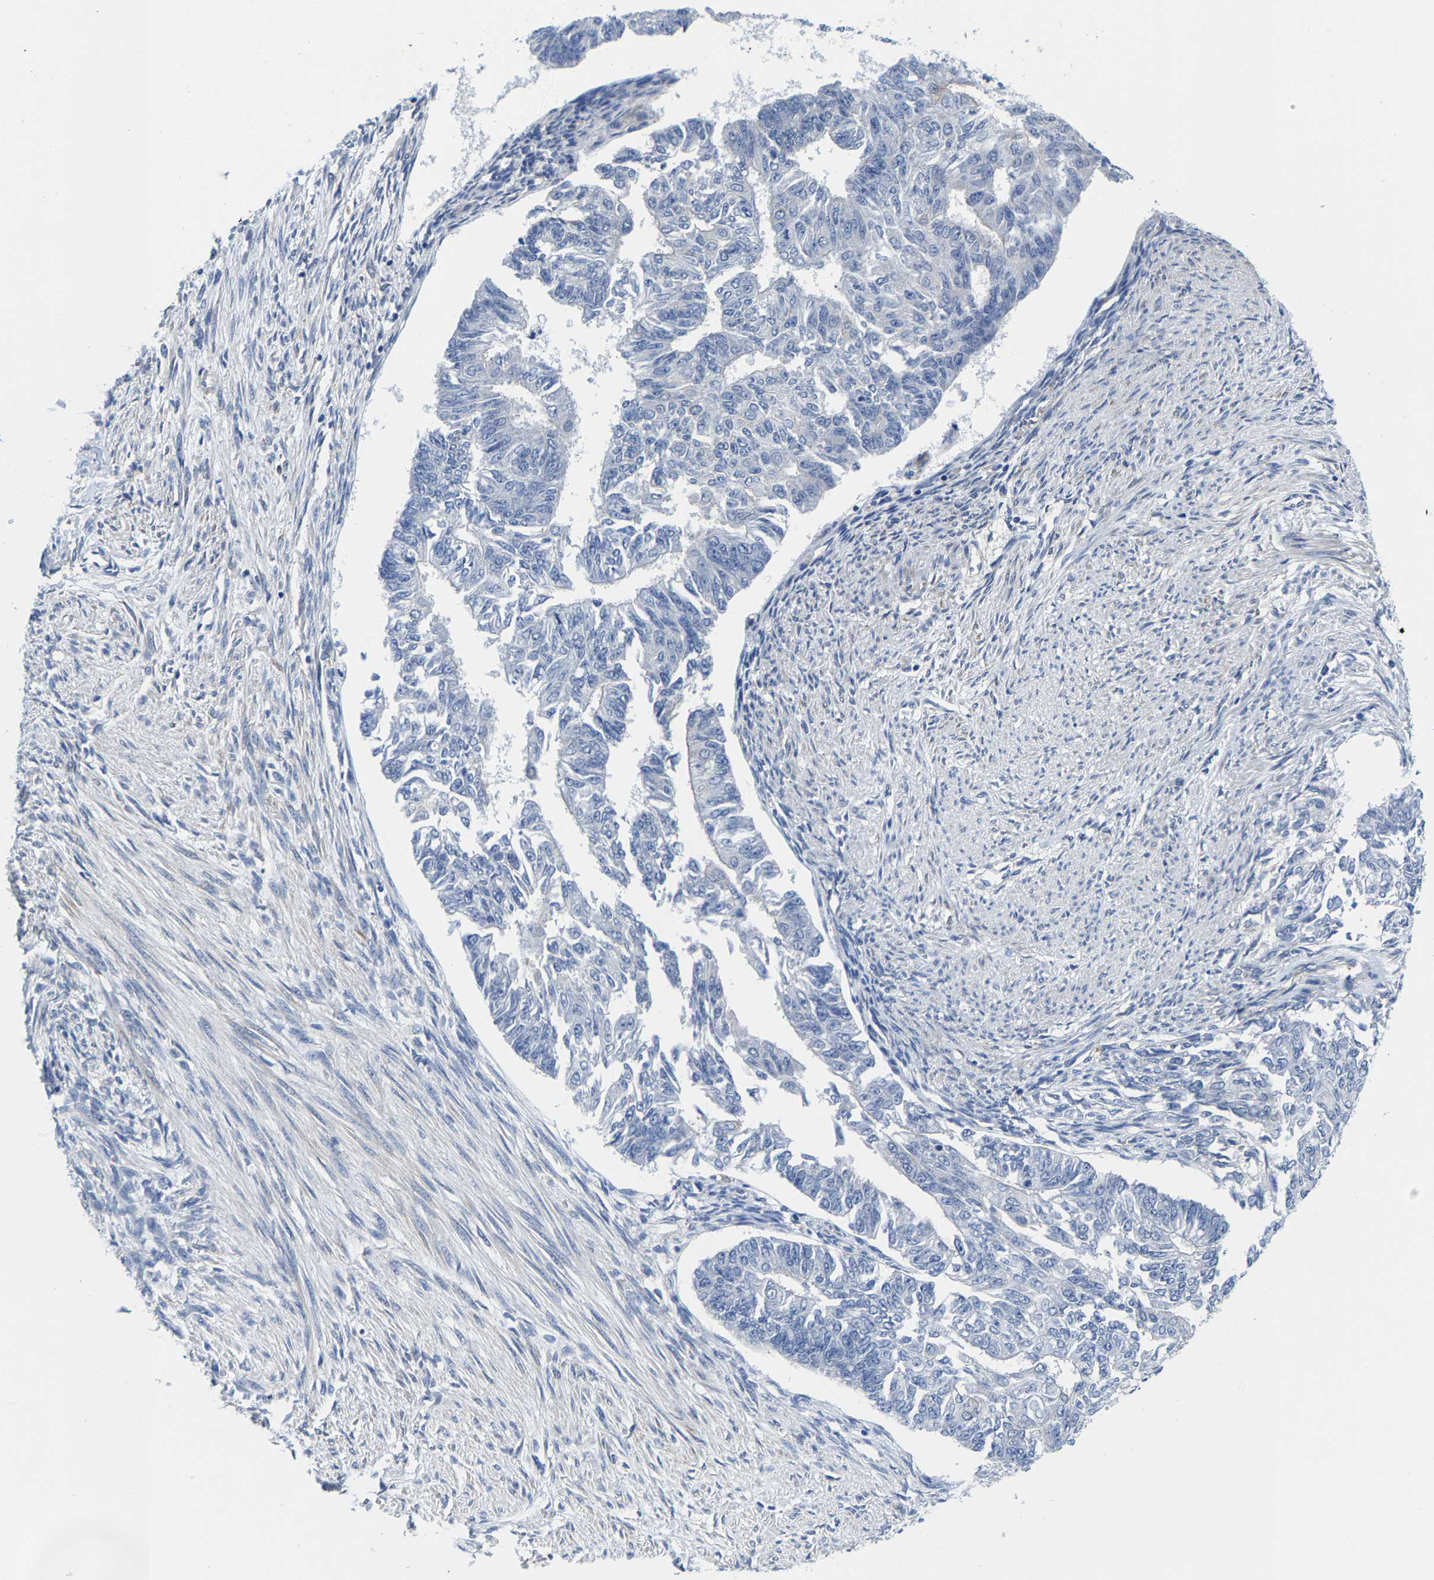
{"staining": {"intensity": "negative", "quantity": "none", "location": "none"}, "tissue": "endometrial cancer", "cell_type": "Tumor cells", "image_type": "cancer", "snomed": [{"axis": "morphology", "description": "Adenocarcinoma, NOS"}, {"axis": "topography", "description": "Endometrium"}], "caption": "IHC of endometrial adenocarcinoma exhibits no staining in tumor cells.", "gene": "DSCAM", "patient": {"sex": "female", "age": 32}}